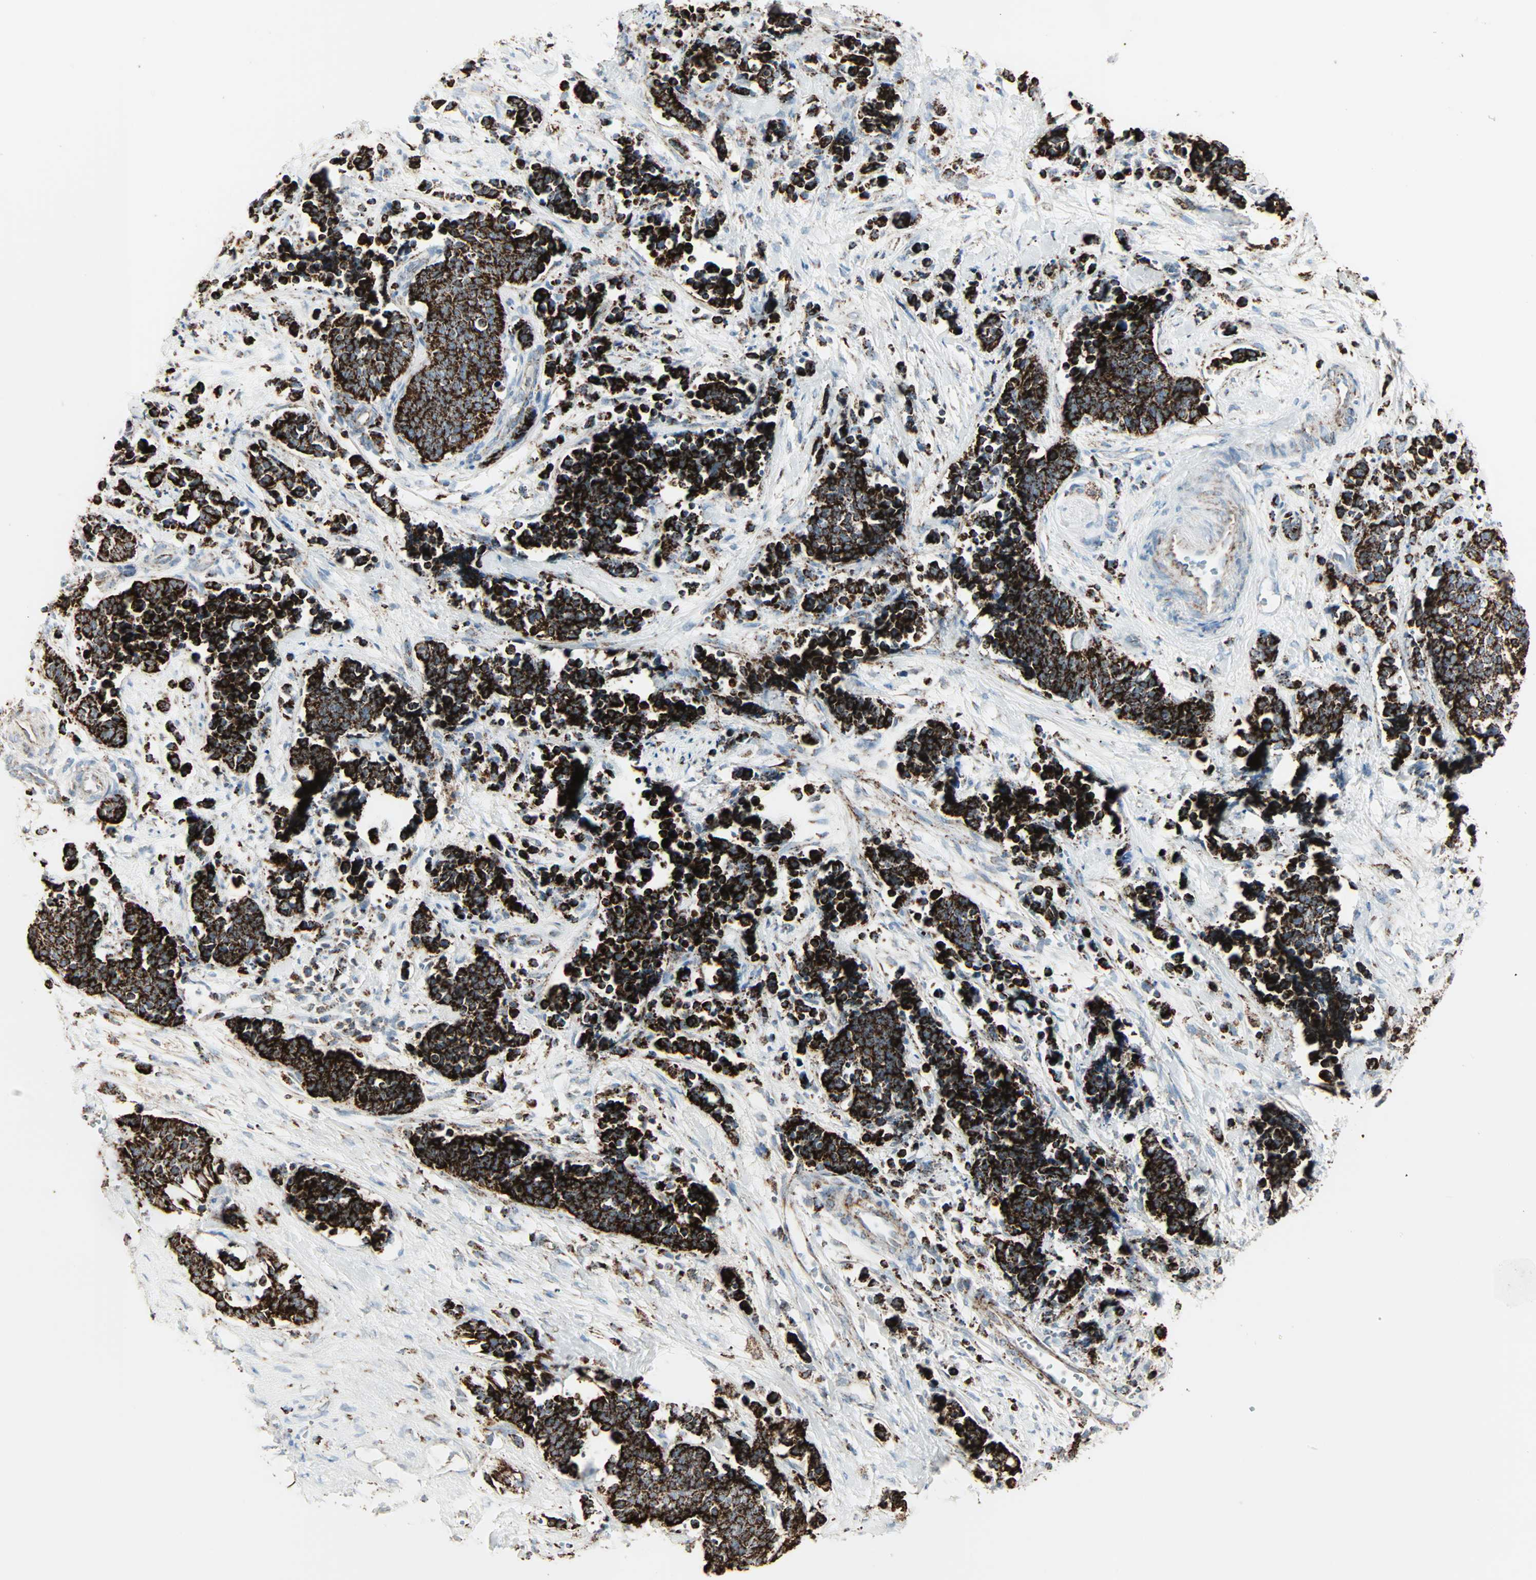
{"staining": {"intensity": "strong", "quantity": ">75%", "location": "cytoplasmic/membranous"}, "tissue": "cervical cancer", "cell_type": "Tumor cells", "image_type": "cancer", "snomed": [{"axis": "morphology", "description": "Squamous cell carcinoma, NOS"}, {"axis": "topography", "description": "Cervix"}], "caption": "Human cervical squamous cell carcinoma stained with a protein marker reveals strong staining in tumor cells.", "gene": "IDH2", "patient": {"sex": "female", "age": 35}}